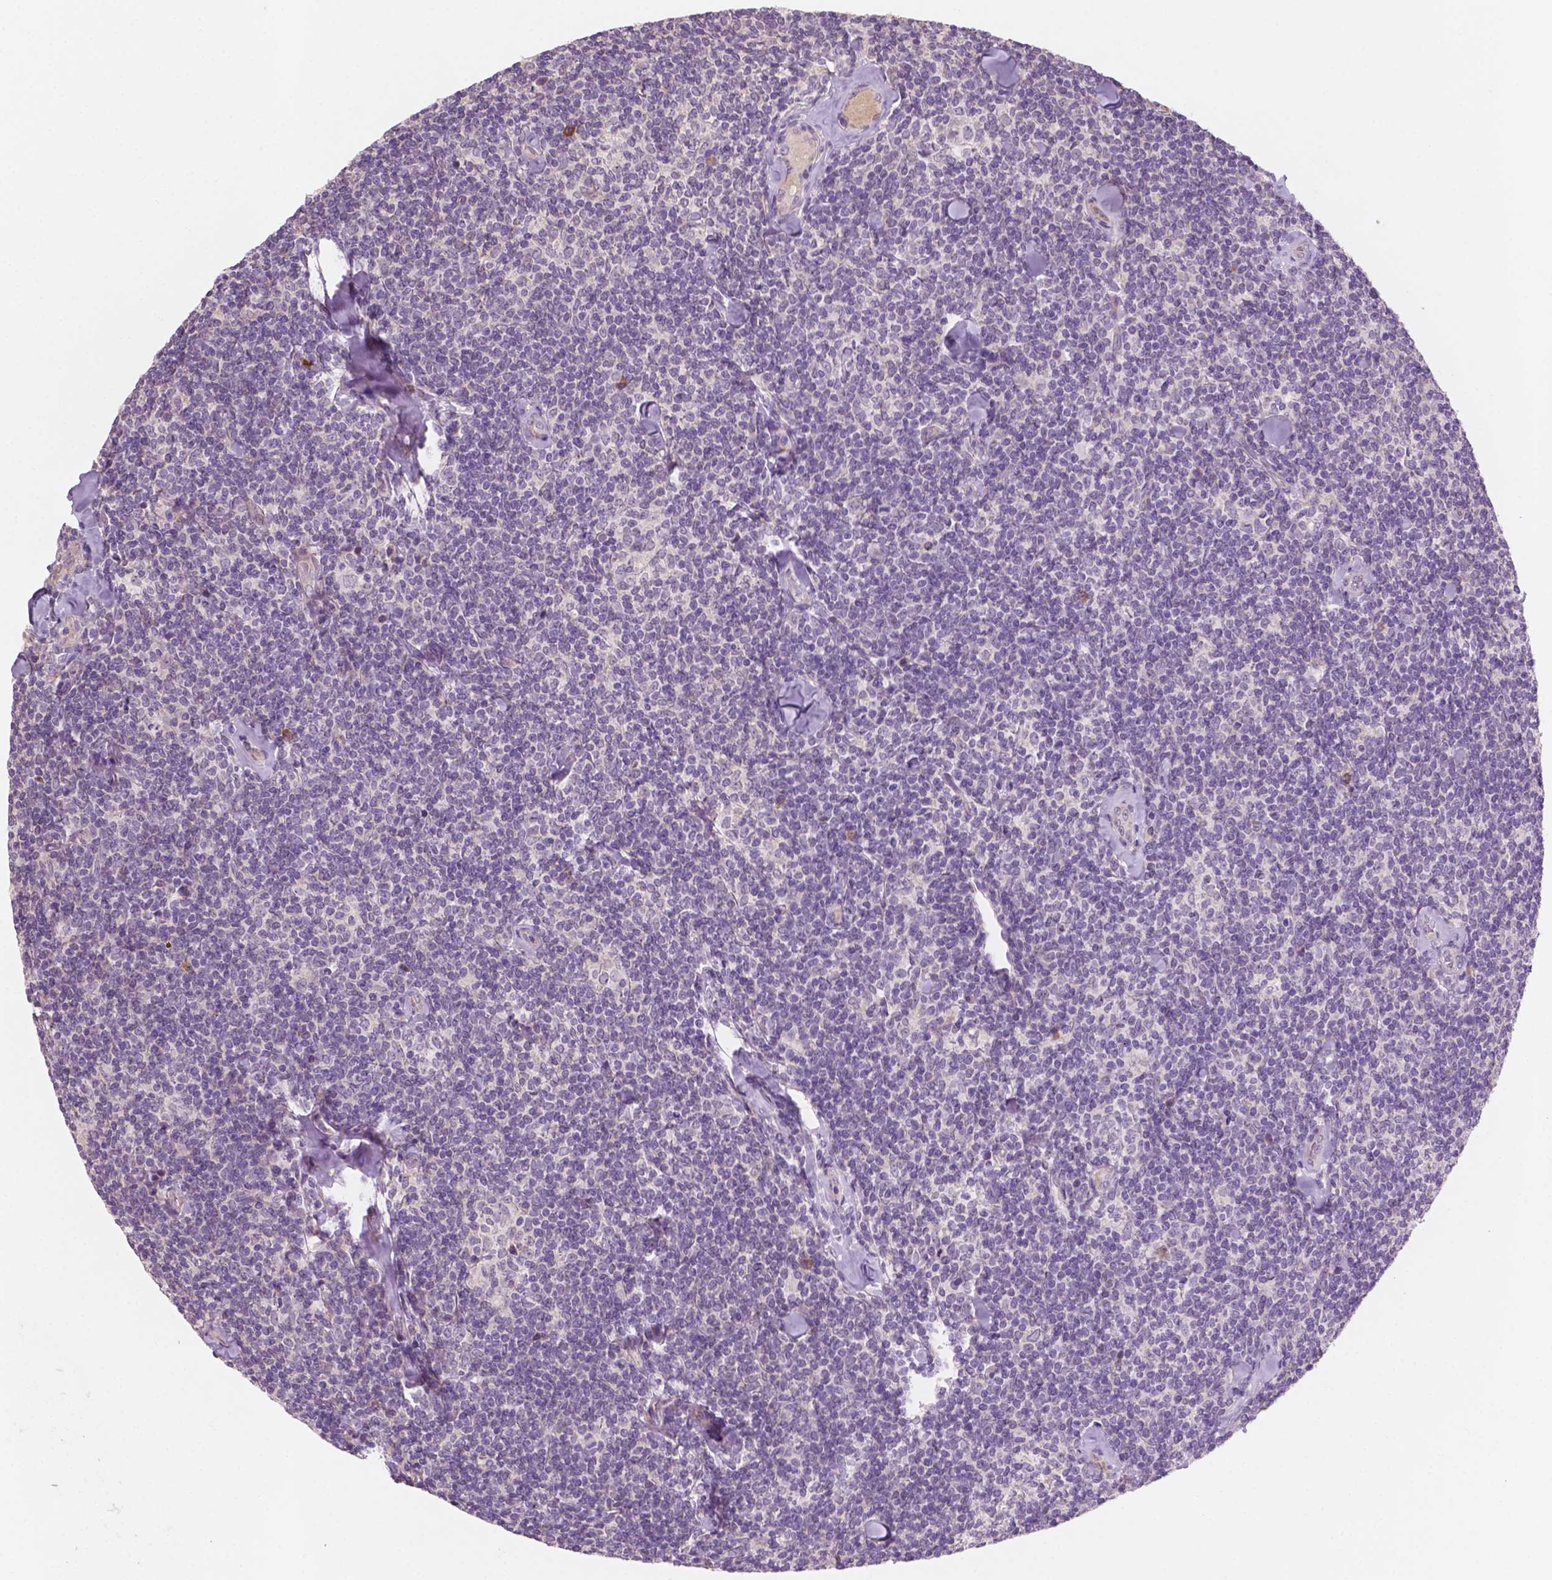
{"staining": {"intensity": "negative", "quantity": "none", "location": "none"}, "tissue": "lymphoma", "cell_type": "Tumor cells", "image_type": "cancer", "snomed": [{"axis": "morphology", "description": "Malignant lymphoma, non-Hodgkin's type, Low grade"}, {"axis": "topography", "description": "Lymph node"}], "caption": "Immunohistochemistry (IHC) image of neoplastic tissue: human lymphoma stained with DAB (3,3'-diaminobenzidine) displays no significant protein positivity in tumor cells. The staining is performed using DAB (3,3'-diaminobenzidine) brown chromogen with nuclei counter-stained in using hematoxylin.", "gene": "LRP1B", "patient": {"sex": "female", "age": 56}}